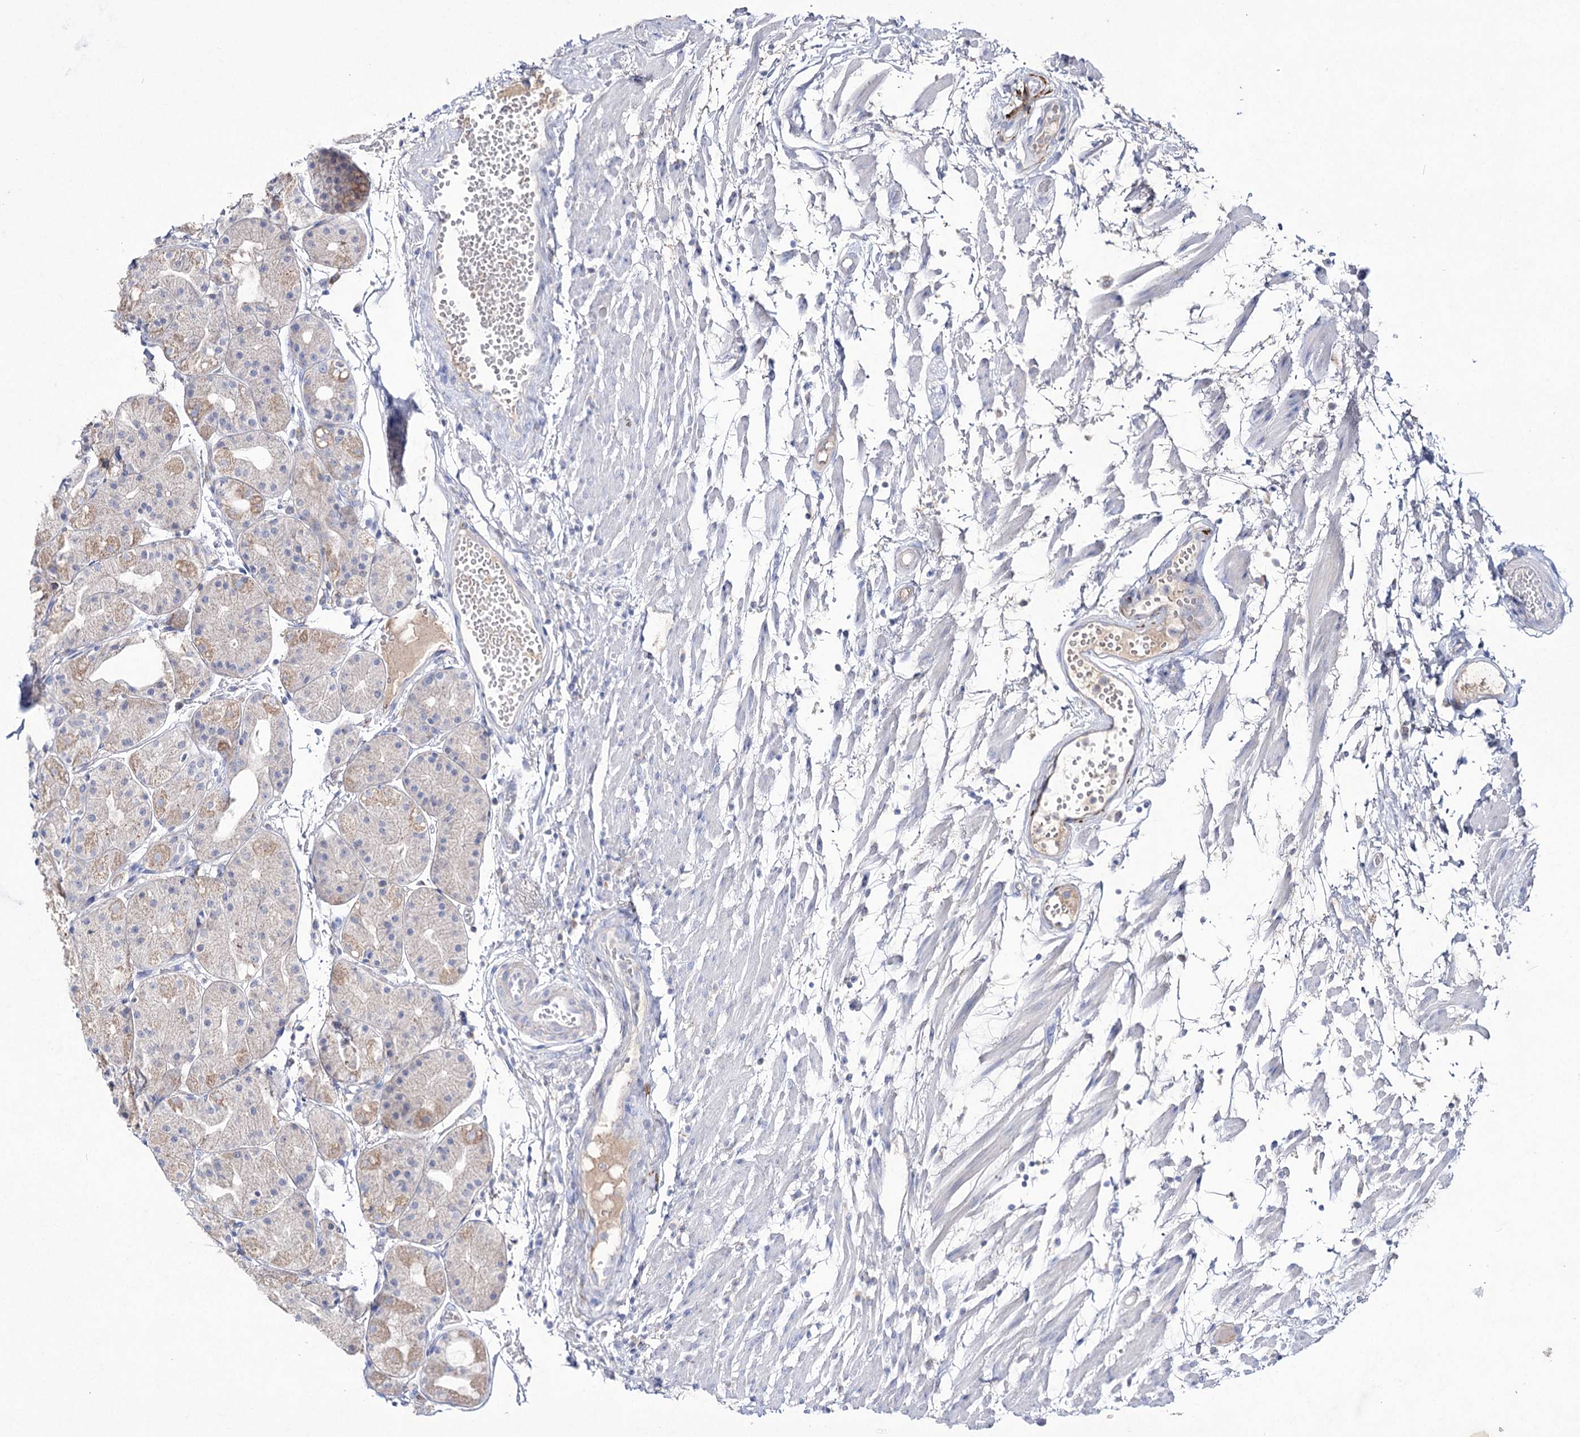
{"staining": {"intensity": "moderate", "quantity": "25%-75%", "location": "cytoplasmic/membranous"}, "tissue": "stomach", "cell_type": "Glandular cells", "image_type": "normal", "snomed": [{"axis": "morphology", "description": "Normal tissue, NOS"}, {"axis": "topography", "description": "Stomach, upper"}], "caption": "This image displays immunohistochemistry staining of normal stomach, with medium moderate cytoplasmic/membranous expression in about 25%-75% of glandular cells.", "gene": "NAGLU", "patient": {"sex": "male", "age": 72}}